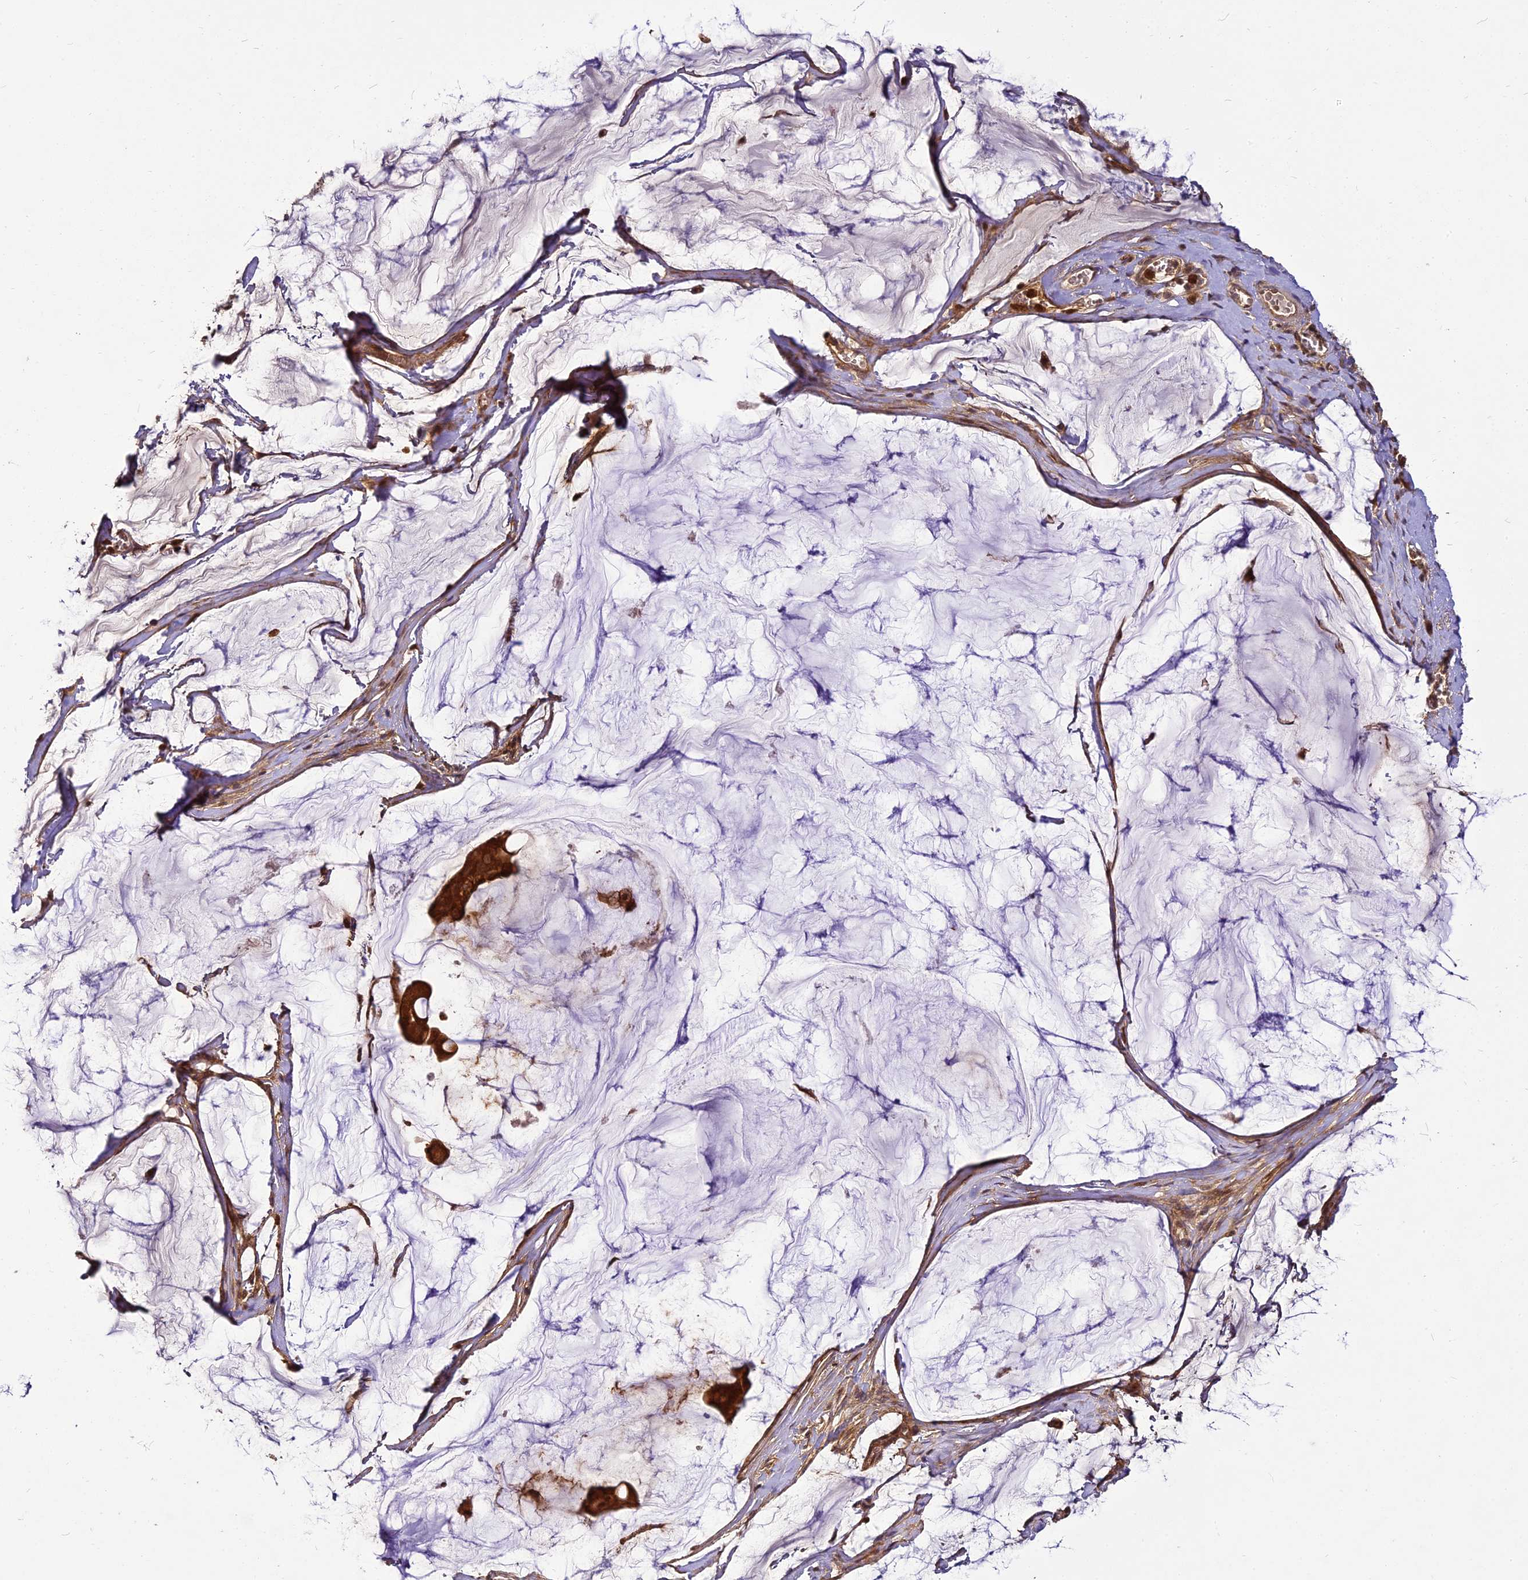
{"staining": {"intensity": "strong", "quantity": ">75%", "location": "cytoplasmic/membranous"}, "tissue": "ovarian cancer", "cell_type": "Tumor cells", "image_type": "cancer", "snomed": [{"axis": "morphology", "description": "Cystadenocarcinoma, mucinous, NOS"}, {"axis": "topography", "description": "Ovary"}], "caption": "Human ovarian cancer stained for a protein (brown) displays strong cytoplasmic/membranous positive positivity in approximately >75% of tumor cells.", "gene": "BCDIN3D", "patient": {"sex": "female", "age": 73}}